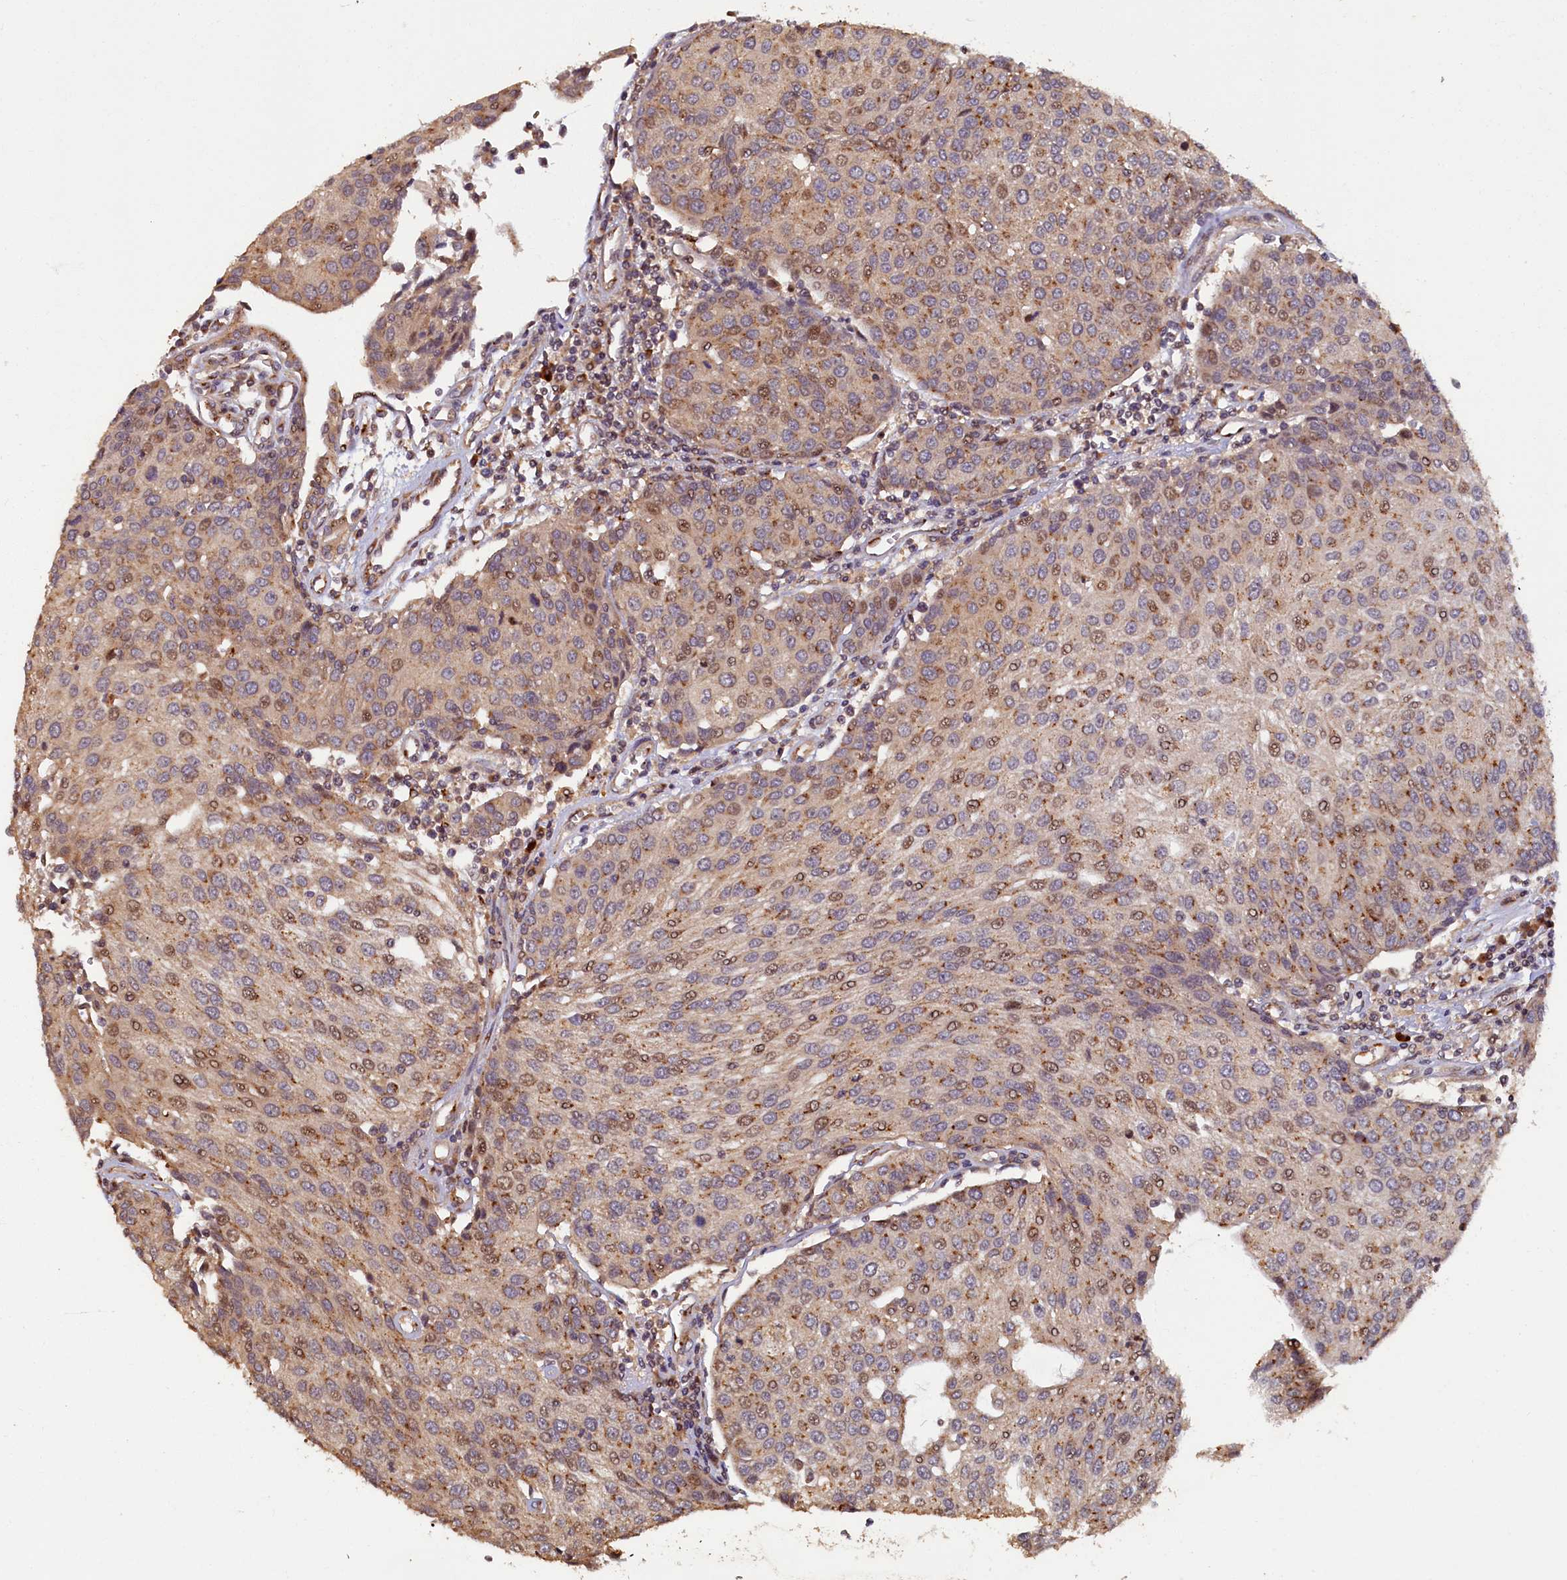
{"staining": {"intensity": "moderate", "quantity": ">75%", "location": "cytoplasmic/membranous"}, "tissue": "urothelial cancer", "cell_type": "Tumor cells", "image_type": "cancer", "snomed": [{"axis": "morphology", "description": "Urothelial carcinoma, High grade"}, {"axis": "topography", "description": "Urinary bladder"}], "caption": "High-power microscopy captured an immunohistochemistry (IHC) micrograph of high-grade urothelial carcinoma, revealing moderate cytoplasmic/membranous expression in approximately >75% of tumor cells. (Brightfield microscopy of DAB IHC at high magnification).", "gene": "TMEM181", "patient": {"sex": "female", "age": 85}}